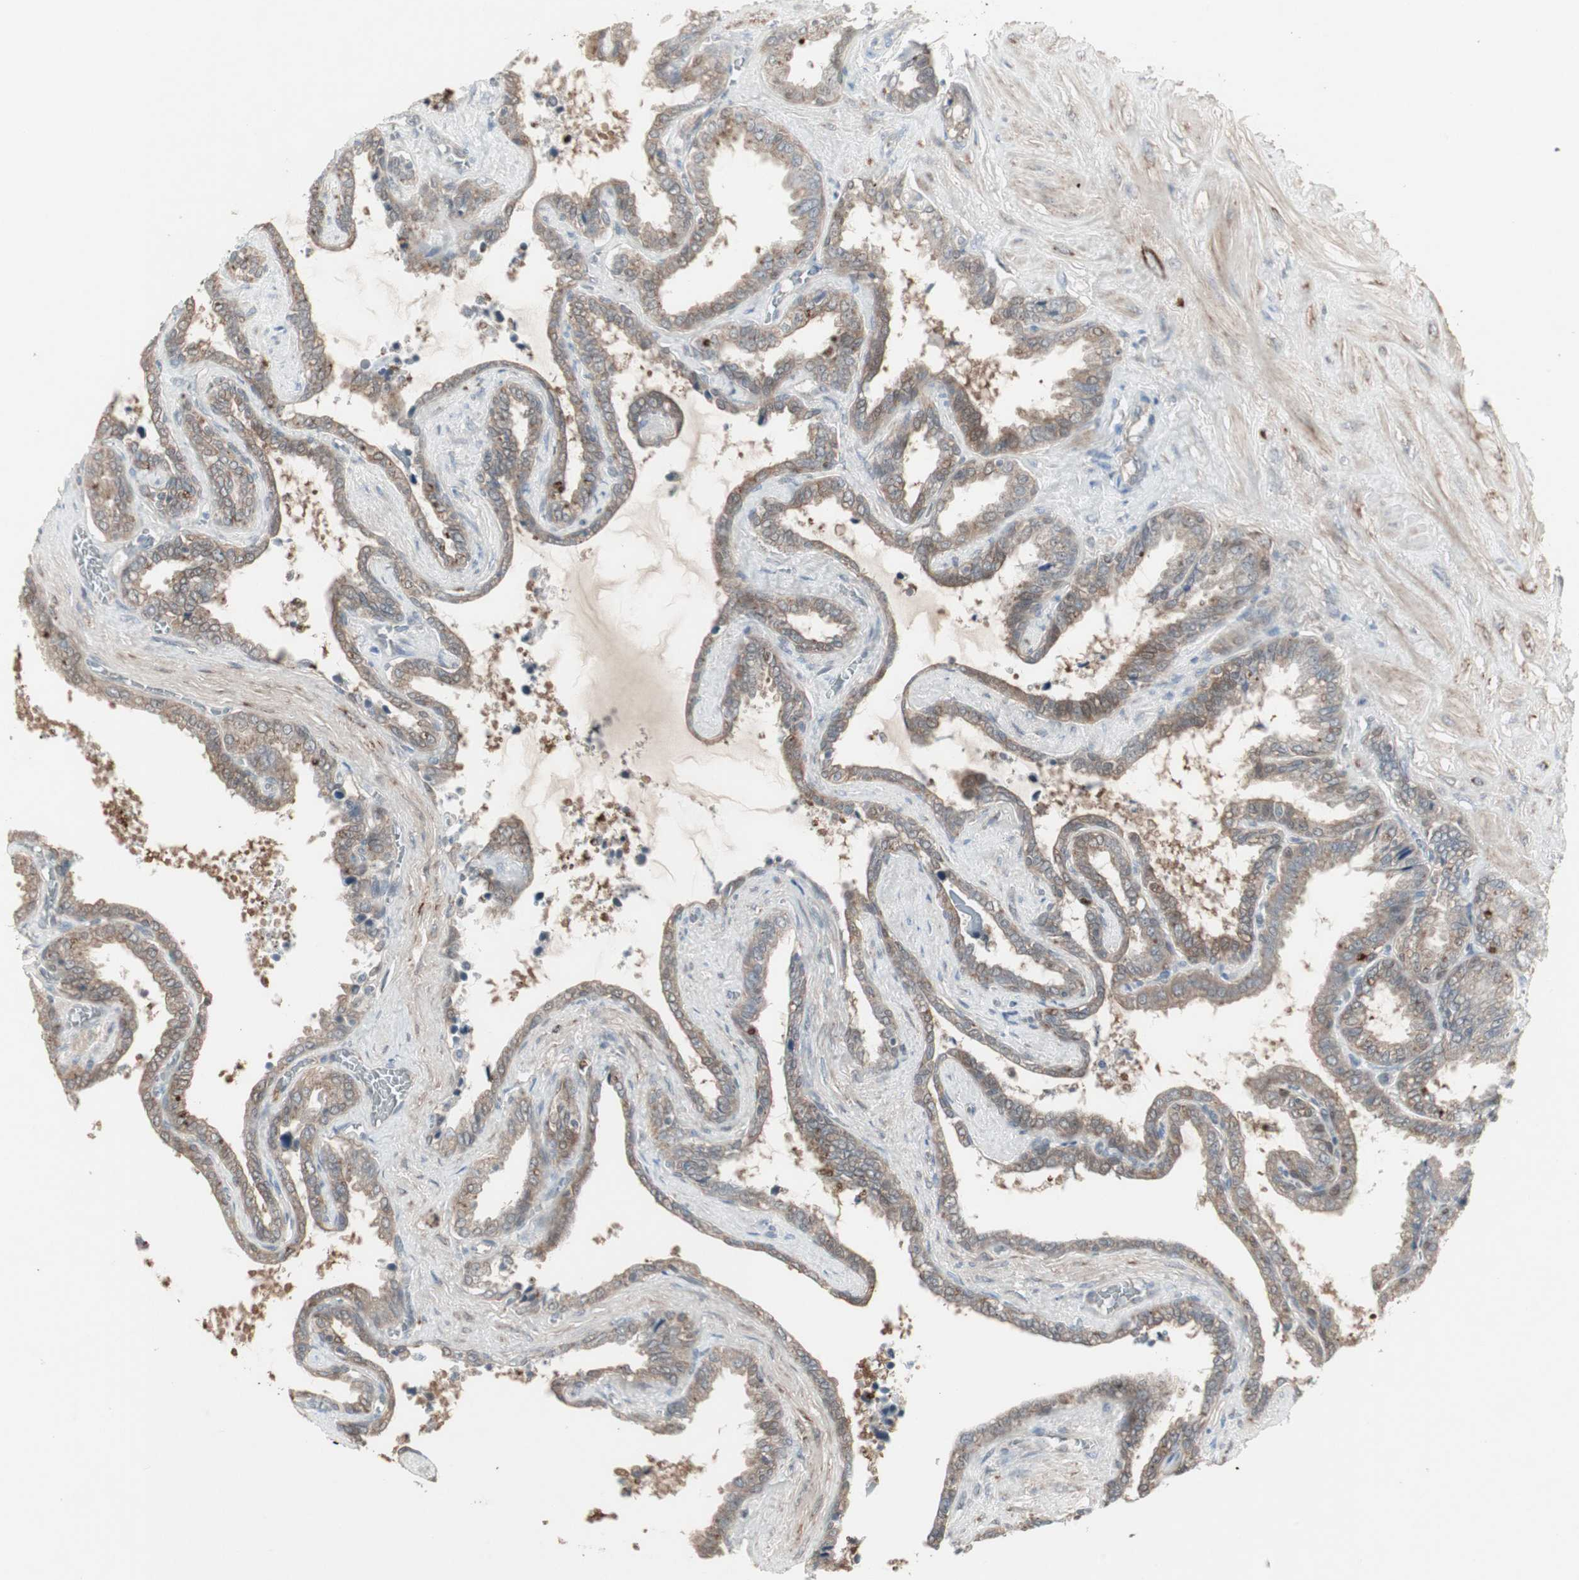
{"staining": {"intensity": "moderate", "quantity": ">75%", "location": "cytoplasmic/membranous"}, "tissue": "seminal vesicle", "cell_type": "Glandular cells", "image_type": "normal", "snomed": [{"axis": "morphology", "description": "Normal tissue, NOS"}, {"axis": "topography", "description": "Seminal veicle"}], "caption": "Human seminal vesicle stained with a brown dye shows moderate cytoplasmic/membranous positive positivity in approximately >75% of glandular cells.", "gene": "JMJD7", "patient": {"sex": "male", "age": 46}}